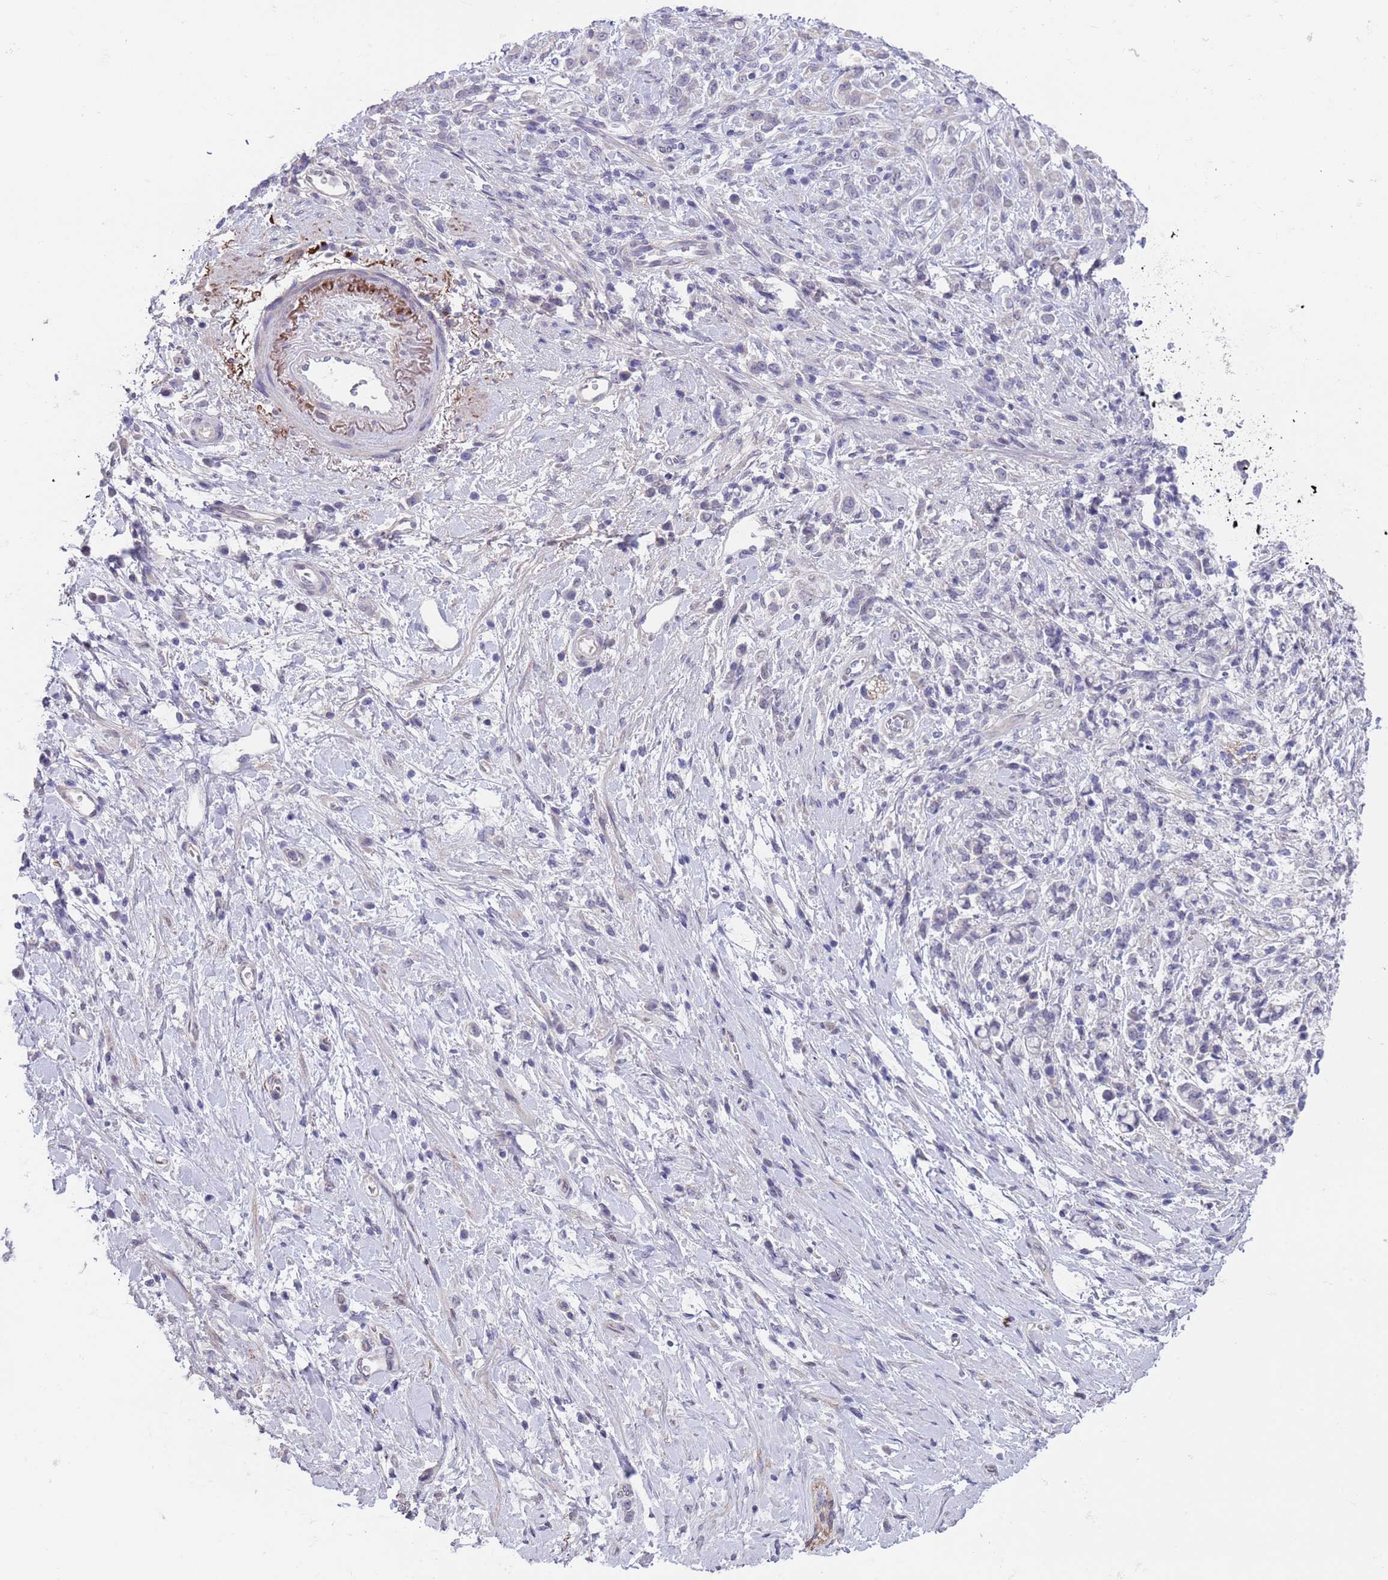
{"staining": {"intensity": "negative", "quantity": "none", "location": "none"}, "tissue": "stomach cancer", "cell_type": "Tumor cells", "image_type": "cancer", "snomed": [{"axis": "morphology", "description": "Adenocarcinoma, NOS"}, {"axis": "topography", "description": "Stomach"}], "caption": "High magnification brightfield microscopy of adenocarcinoma (stomach) stained with DAB (3,3'-diaminobenzidine) (brown) and counterstained with hematoxylin (blue): tumor cells show no significant staining.", "gene": "RNF169", "patient": {"sex": "female", "age": 60}}